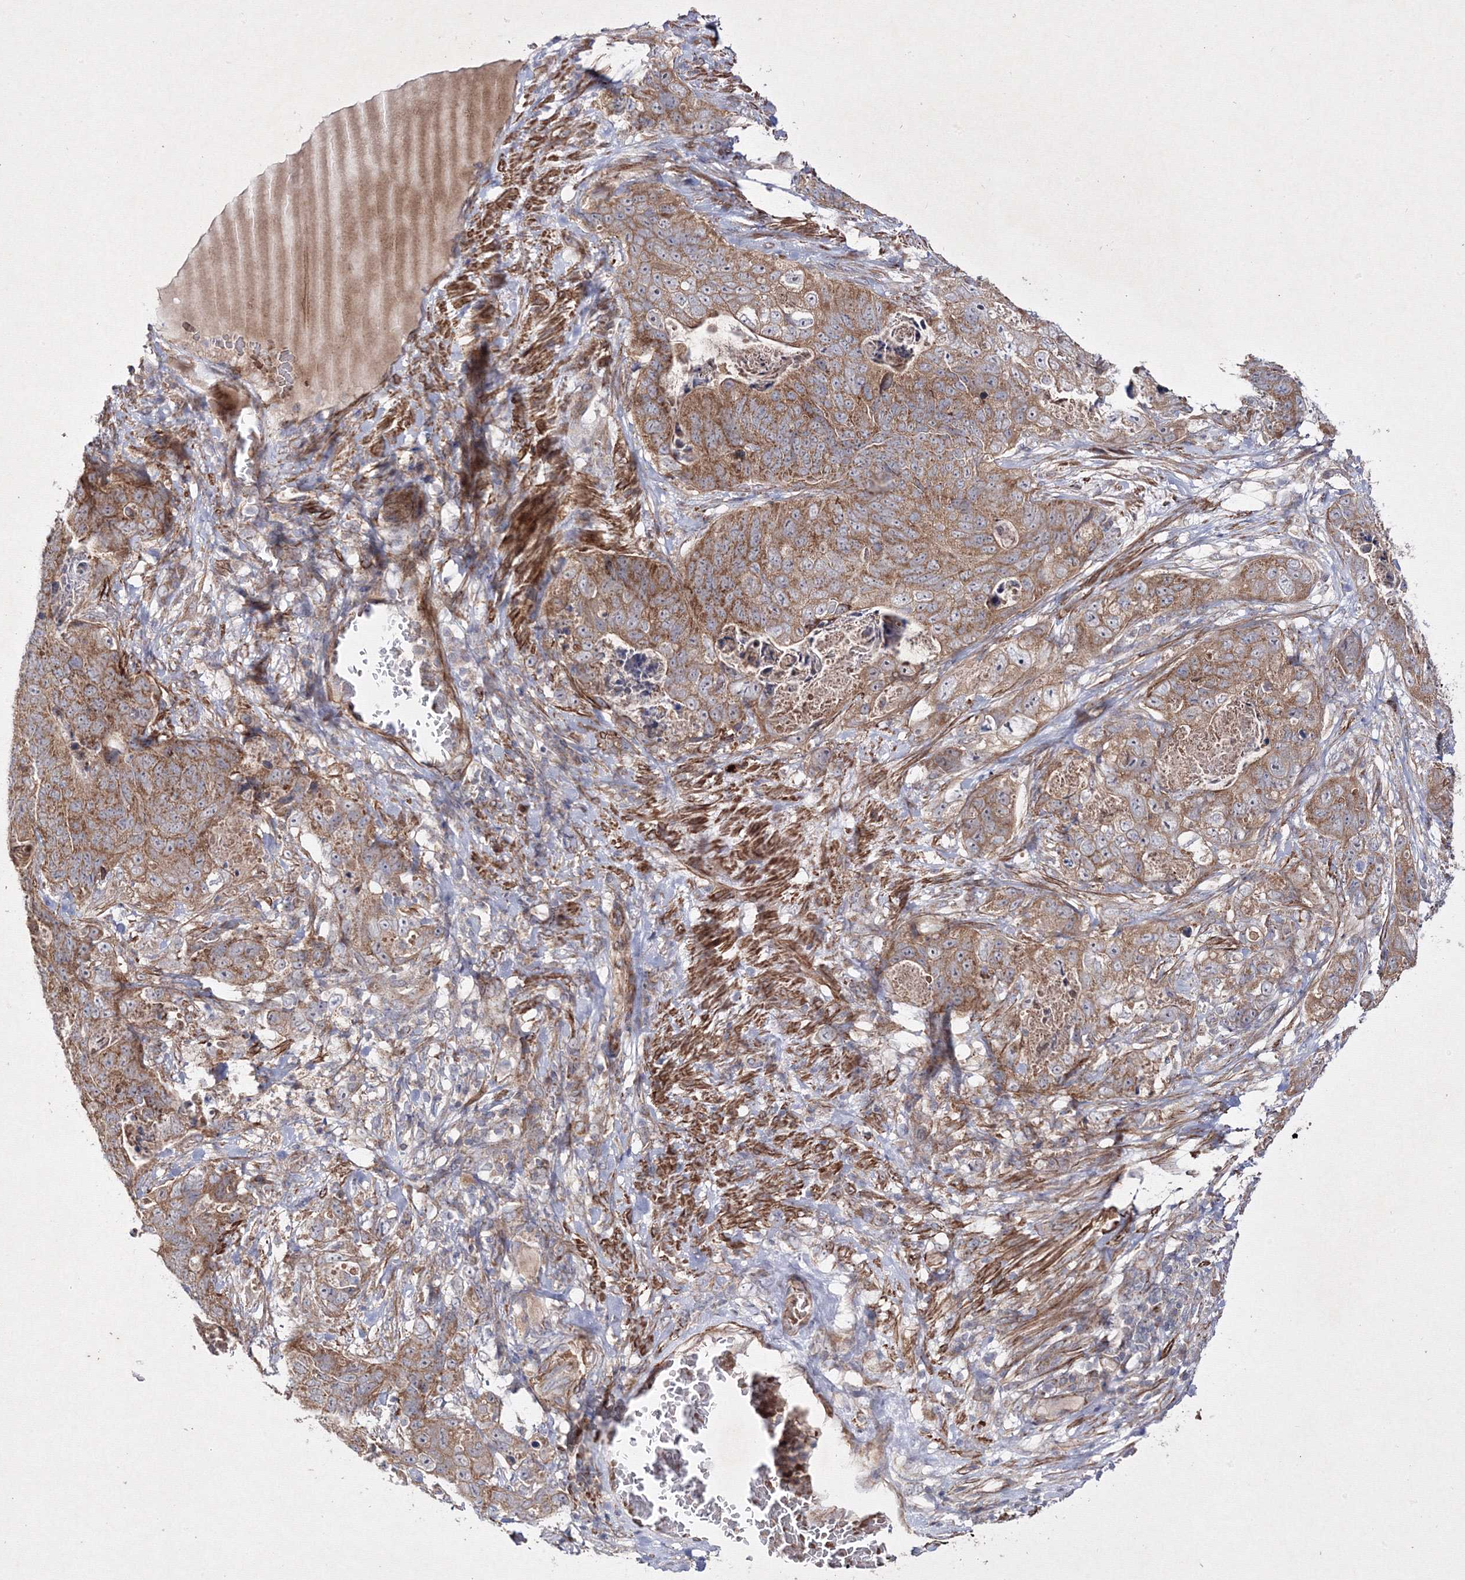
{"staining": {"intensity": "moderate", "quantity": ">75%", "location": "cytoplasmic/membranous"}, "tissue": "stomach cancer", "cell_type": "Tumor cells", "image_type": "cancer", "snomed": [{"axis": "morphology", "description": "Normal tissue, NOS"}, {"axis": "morphology", "description": "Adenocarcinoma, NOS"}, {"axis": "topography", "description": "Stomach"}], "caption": "Protein staining by IHC exhibits moderate cytoplasmic/membranous staining in approximately >75% of tumor cells in stomach adenocarcinoma.", "gene": "GFM1", "patient": {"sex": "female", "age": 89}}